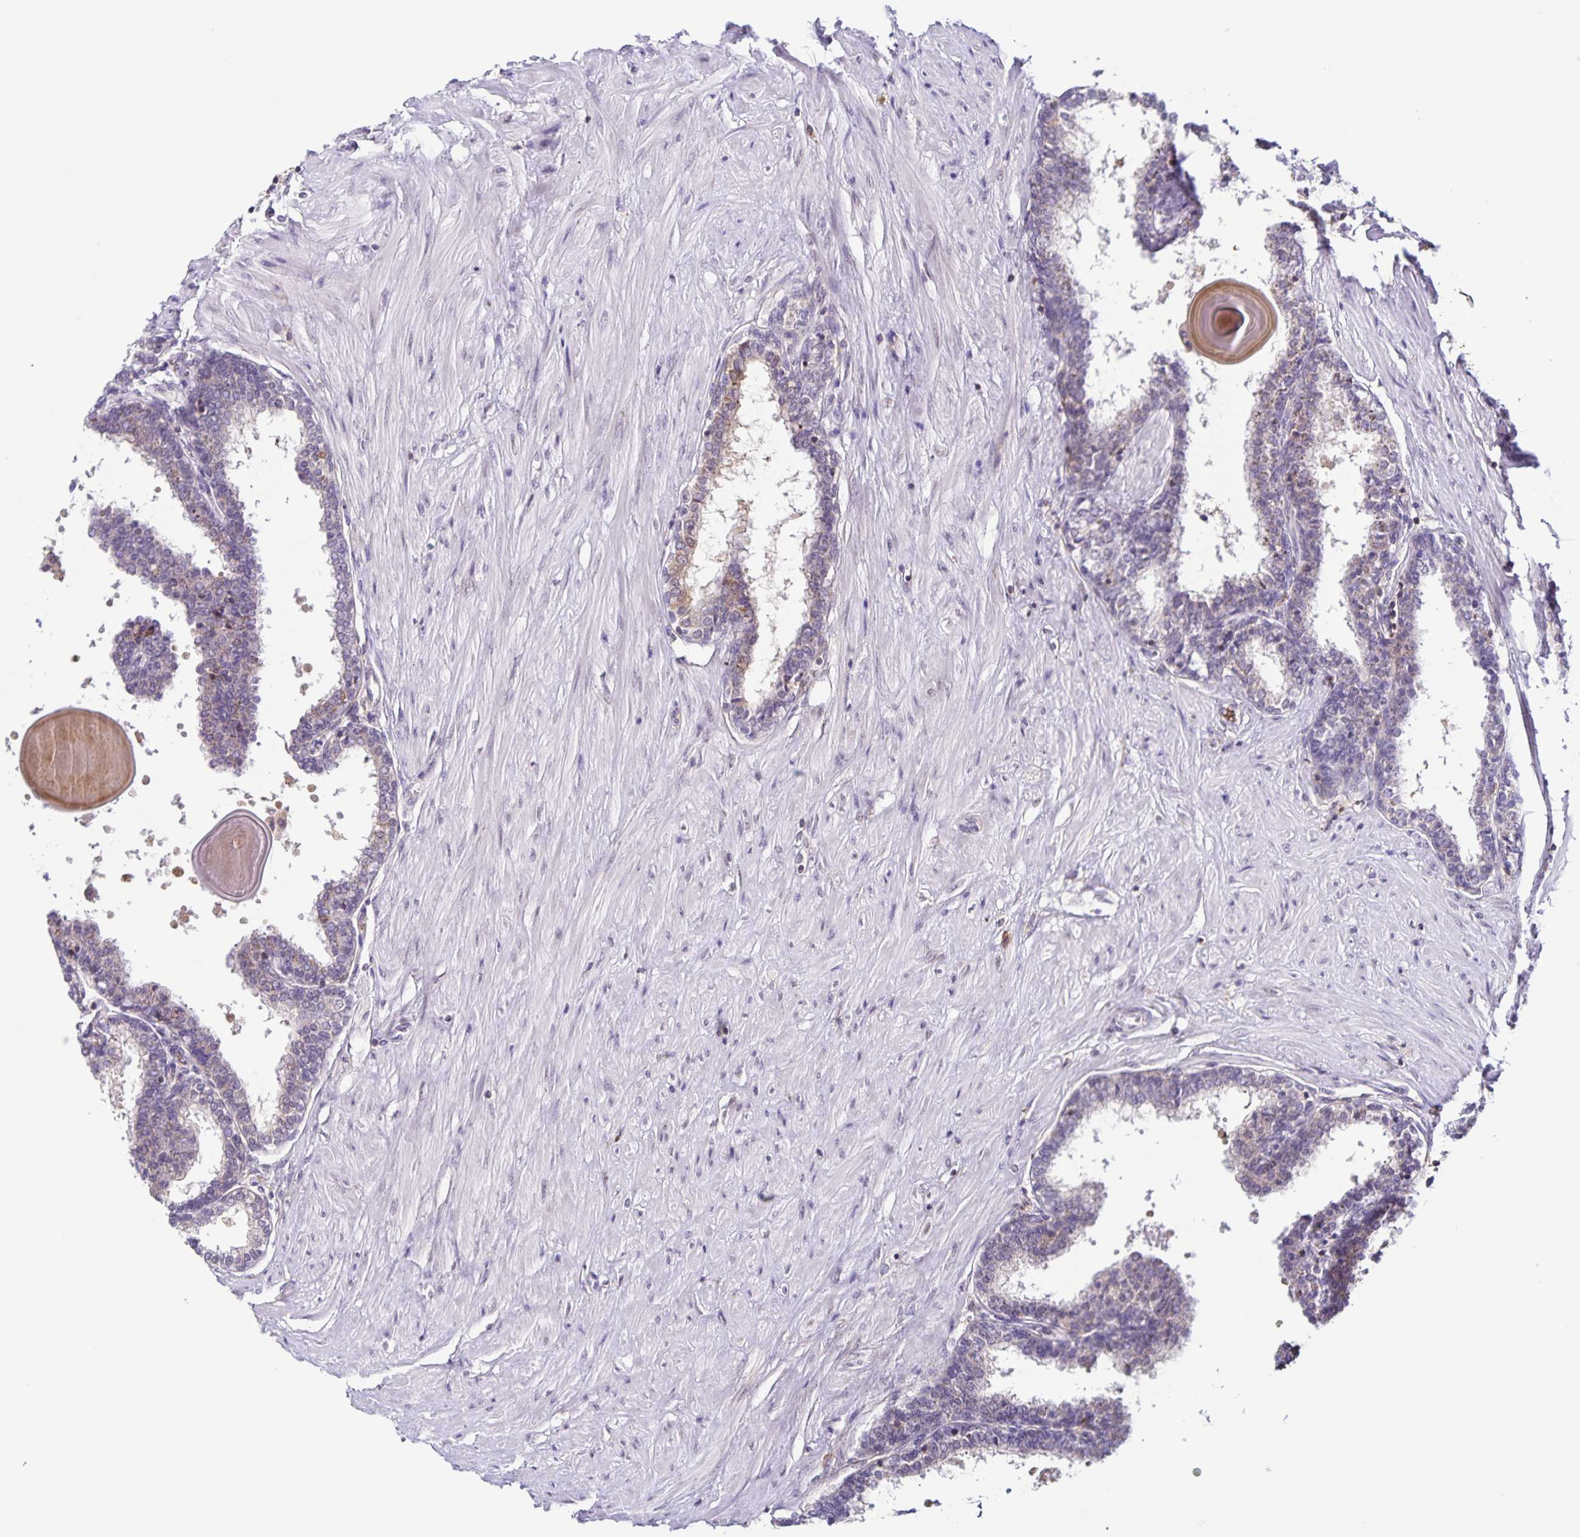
{"staining": {"intensity": "weak", "quantity": "<25%", "location": "cytoplasmic/membranous"}, "tissue": "prostate", "cell_type": "Glandular cells", "image_type": "normal", "snomed": [{"axis": "morphology", "description": "Normal tissue, NOS"}, {"axis": "topography", "description": "Prostate"}], "caption": "Benign prostate was stained to show a protein in brown. There is no significant expression in glandular cells. The staining was performed using DAB (3,3'-diaminobenzidine) to visualize the protein expression in brown, while the nuclei were stained in blue with hematoxylin (Magnification: 20x).", "gene": "STPG4", "patient": {"sex": "male", "age": 55}}